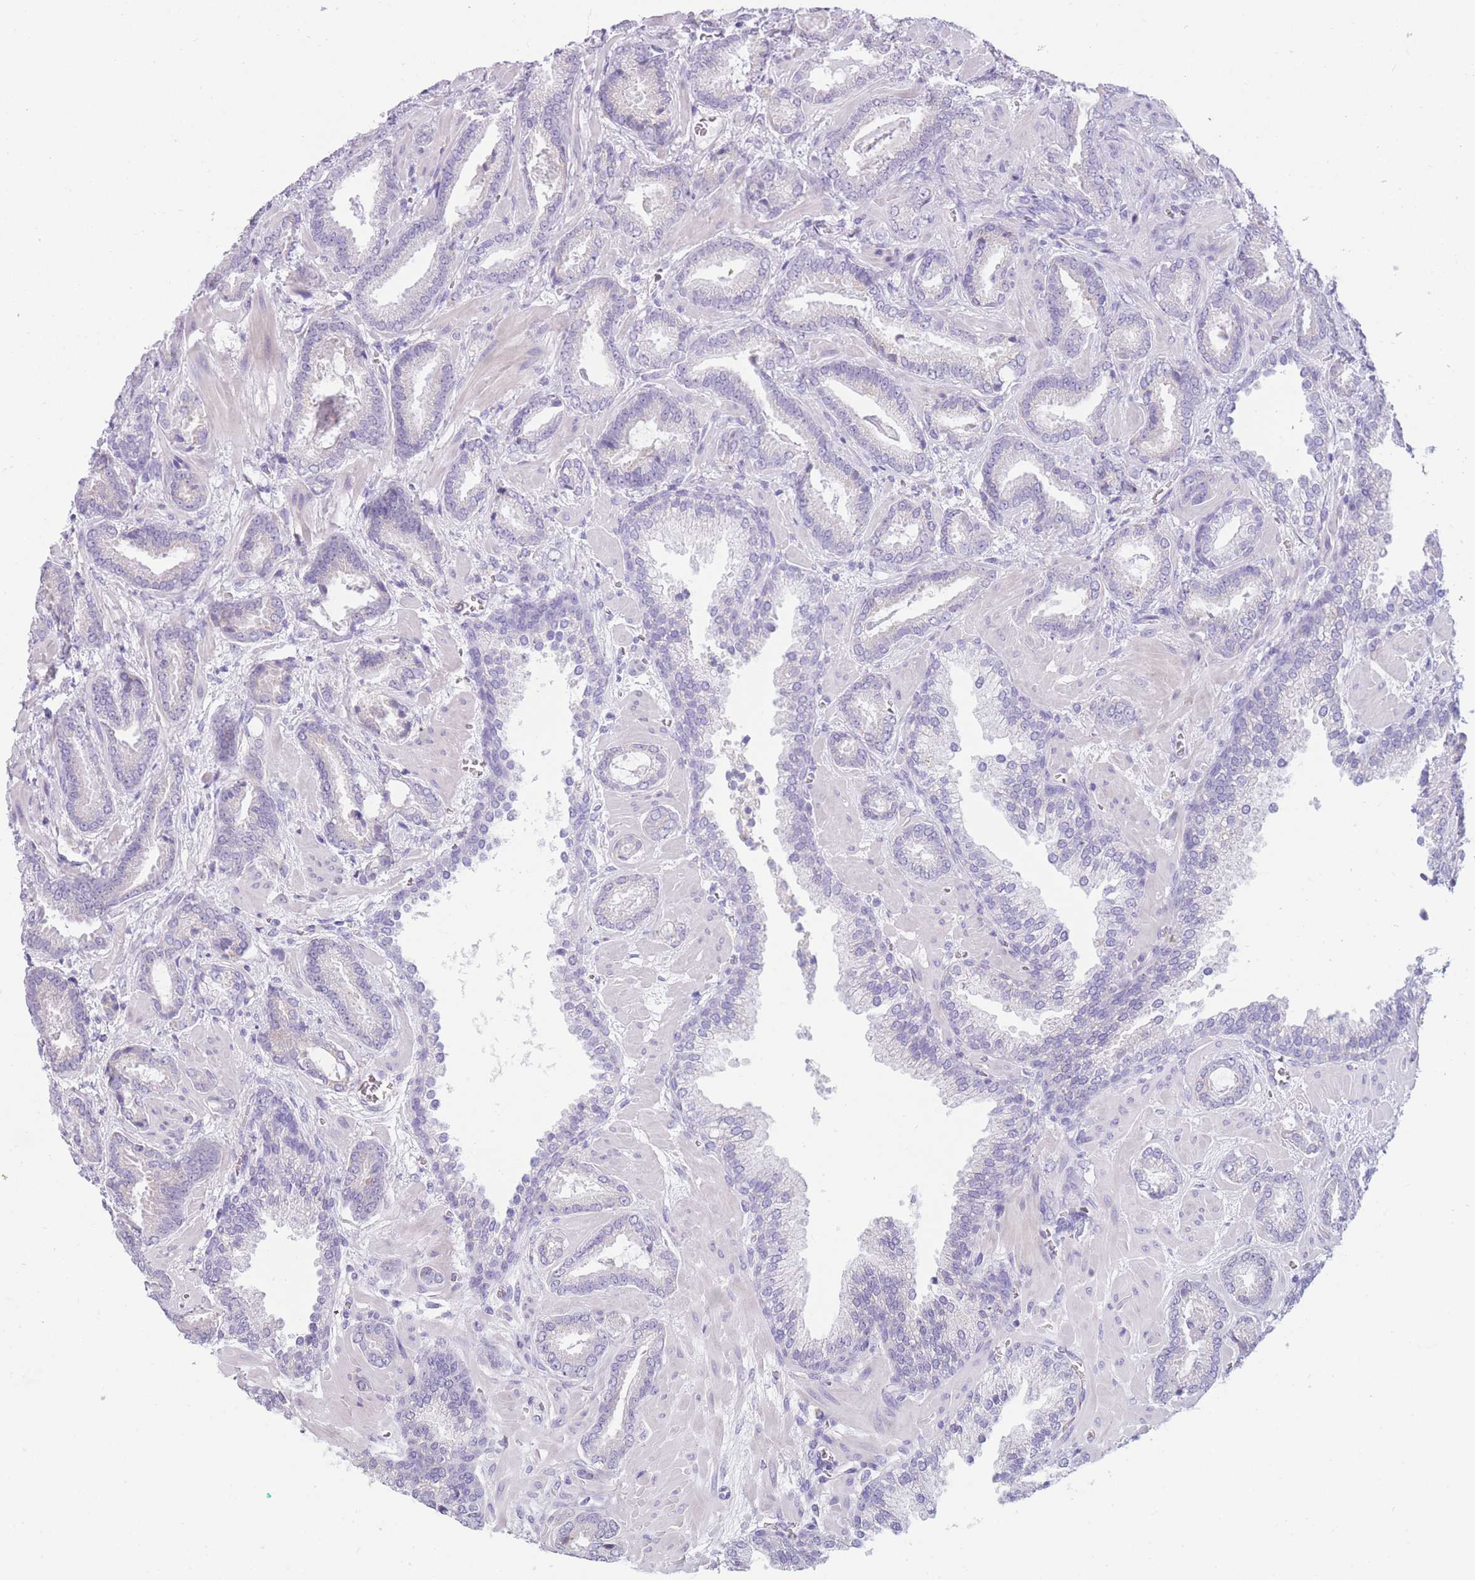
{"staining": {"intensity": "negative", "quantity": "none", "location": "none"}, "tissue": "prostate cancer", "cell_type": "Tumor cells", "image_type": "cancer", "snomed": [{"axis": "morphology", "description": "Adenocarcinoma, Low grade"}, {"axis": "topography", "description": "Prostate"}], "caption": "DAB immunohistochemical staining of prostate cancer displays no significant positivity in tumor cells.", "gene": "COL27A1", "patient": {"sex": "male", "age": 62}}